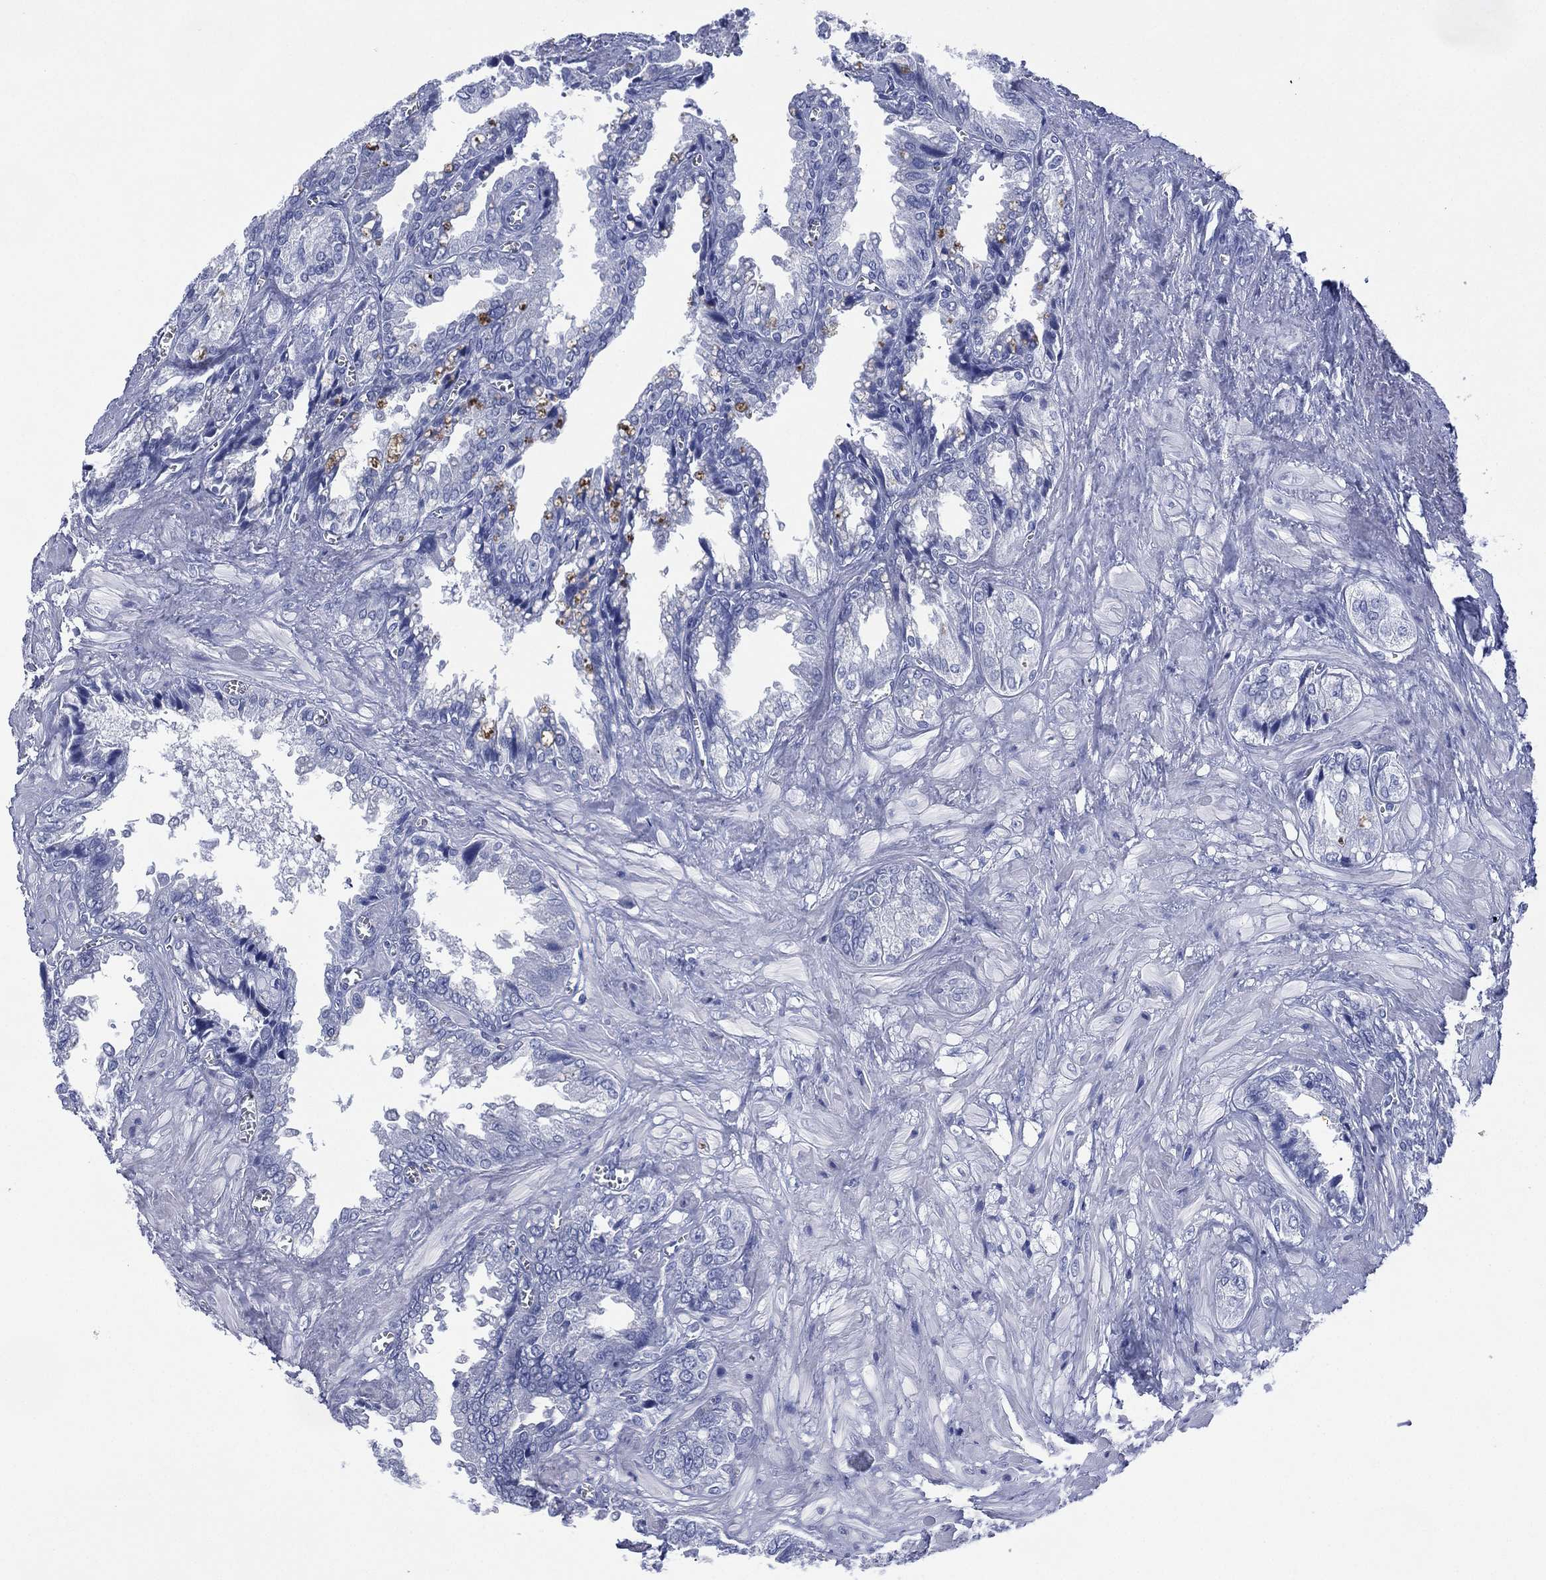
{"staining": {"intensity": "negative", "quantity": "none", "location": "none"}, "tissue": "seminal vesicle", "cell_type": "Glandular cells", "image_type": "normal", "snomed": [{"axis": "morphology", "description": "Normal tissue, NOS"}, {"axis": "topography", "description": "Seminal veicle"}], "caption": "Immunohistochemistry photomicrograph of benign seminal vesicle stained for a protein (brown), which shows no expression in glandular cells.", "gene": "SIGLECL1", "patient": {"sex": "male", "age": 67}}